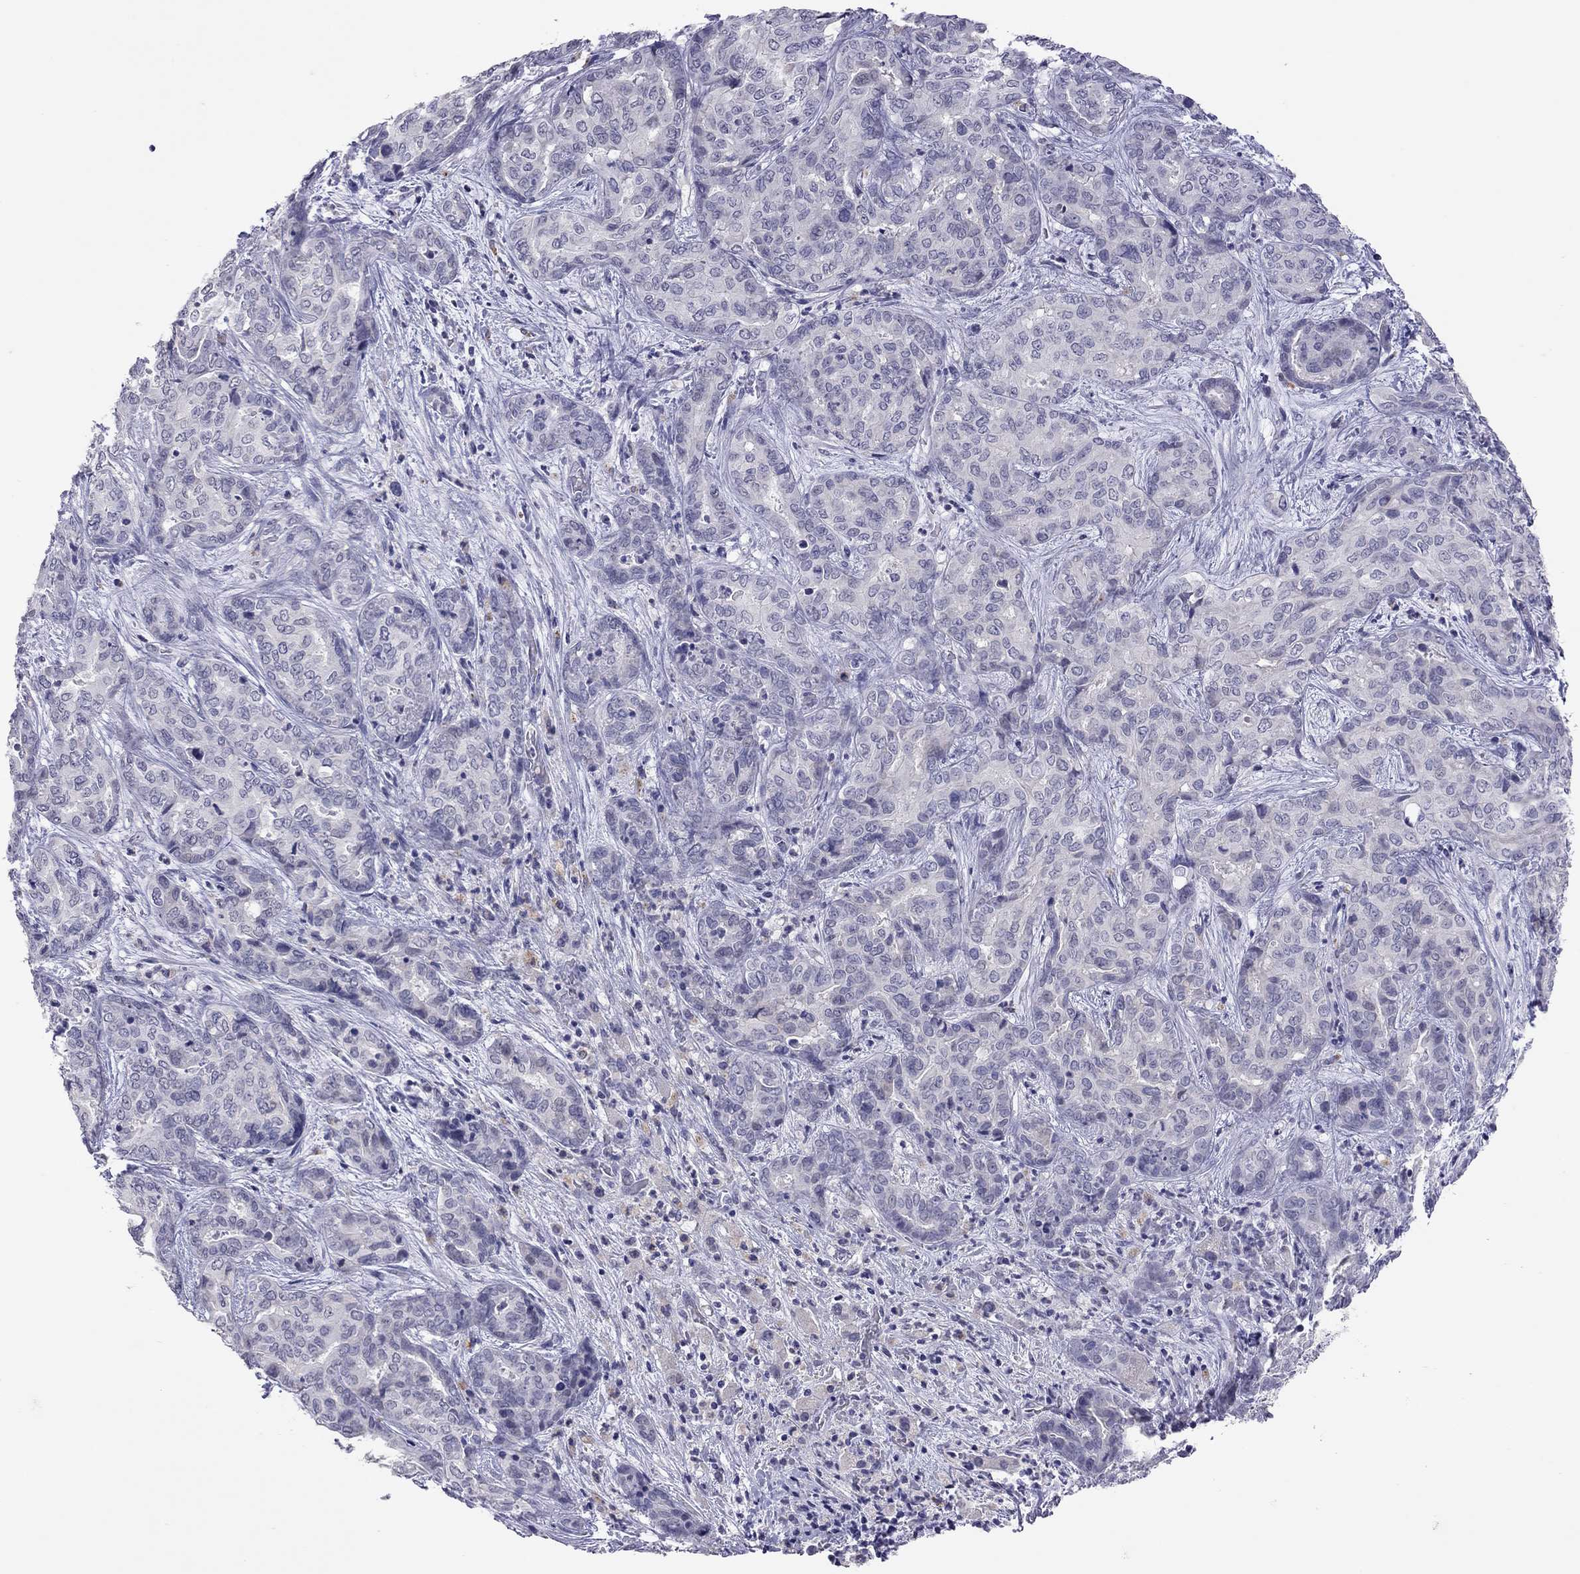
{"staining": {"intensity": "negative", "quantity": "none", "location": "none"}, "tissue": "liver cancer", "cell_type": "Tumor cells", "image_type": "cancer", "snomed": [{"axis": "morphology", "description": "Cholangiocarcinoma"}, {"axis": "topography", "description": "Liver"}], "caption": "Immunohistochemistry (IHC) photomicrograph of neoplastic tissue: human liver cholangiocarcinoma stained with DAB displays no significant protein positivity in tumor cells.", "gene": "SLAMF1", "patient": {"sex": "female", "age": 64}}